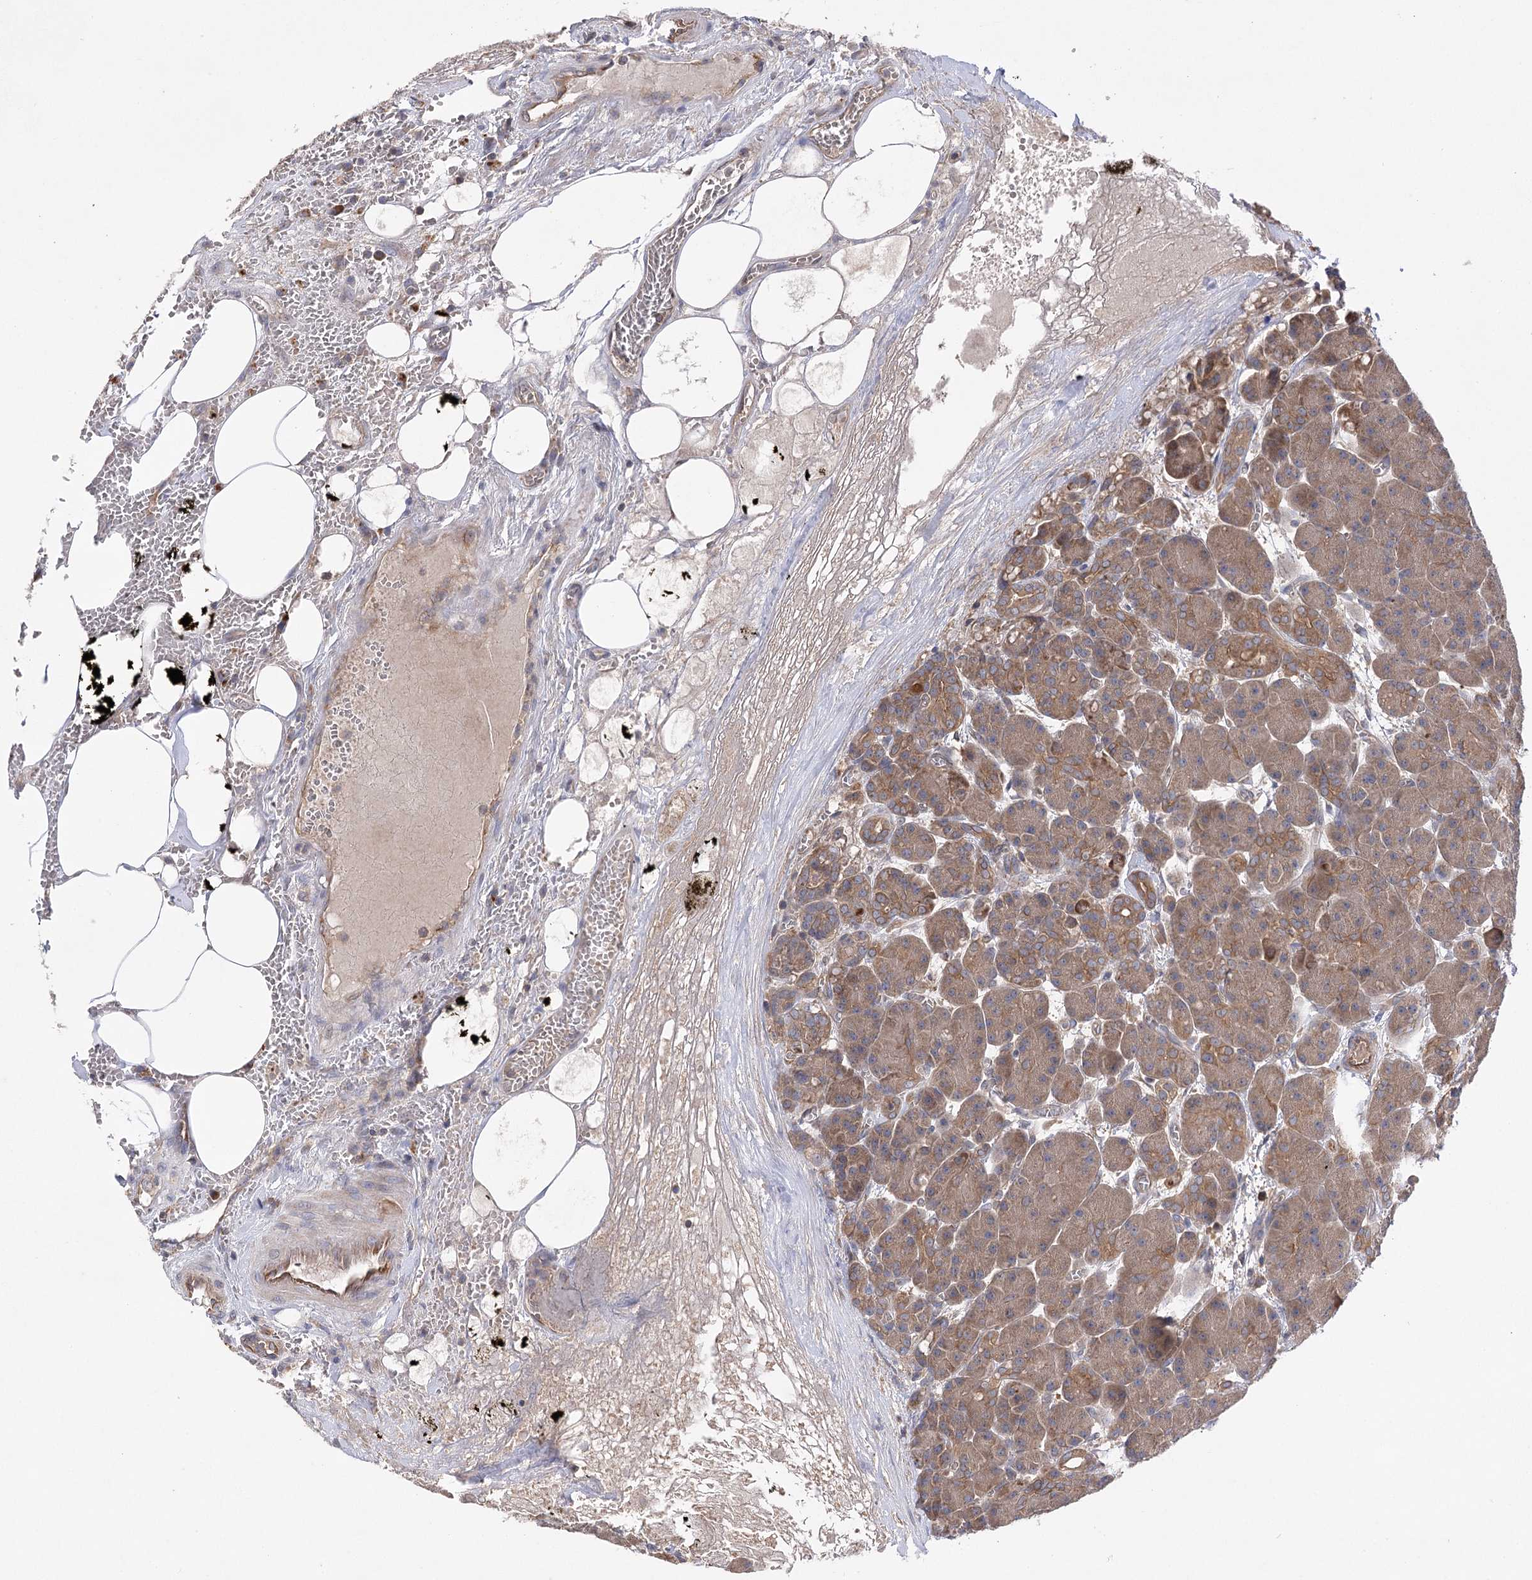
{"staining": {"intensity": "moderate", "quantity": ">75%", "location": "cytoplasmic/membranous"}, "tissue": "pancreas", "cell_type": "Exocrine glandular cells", "image_type": "normal", "snomed": [{"axis": "morphology", "description": "Normal tissue, NOS"}, {"axis": "topography", "description": "Pancreas"}], "caption": "IHC histopathology image of benign pancreas: pancreas stained using IHC demonstrates medium levels of moderate protein expression localized specifically in the cytoplasmic/membranous of exocrine glandular cells, appearing as a cytoplasmic/membranous brown color.", "gene": "BCR", "patient": {"sex": "male", "age": 63}}